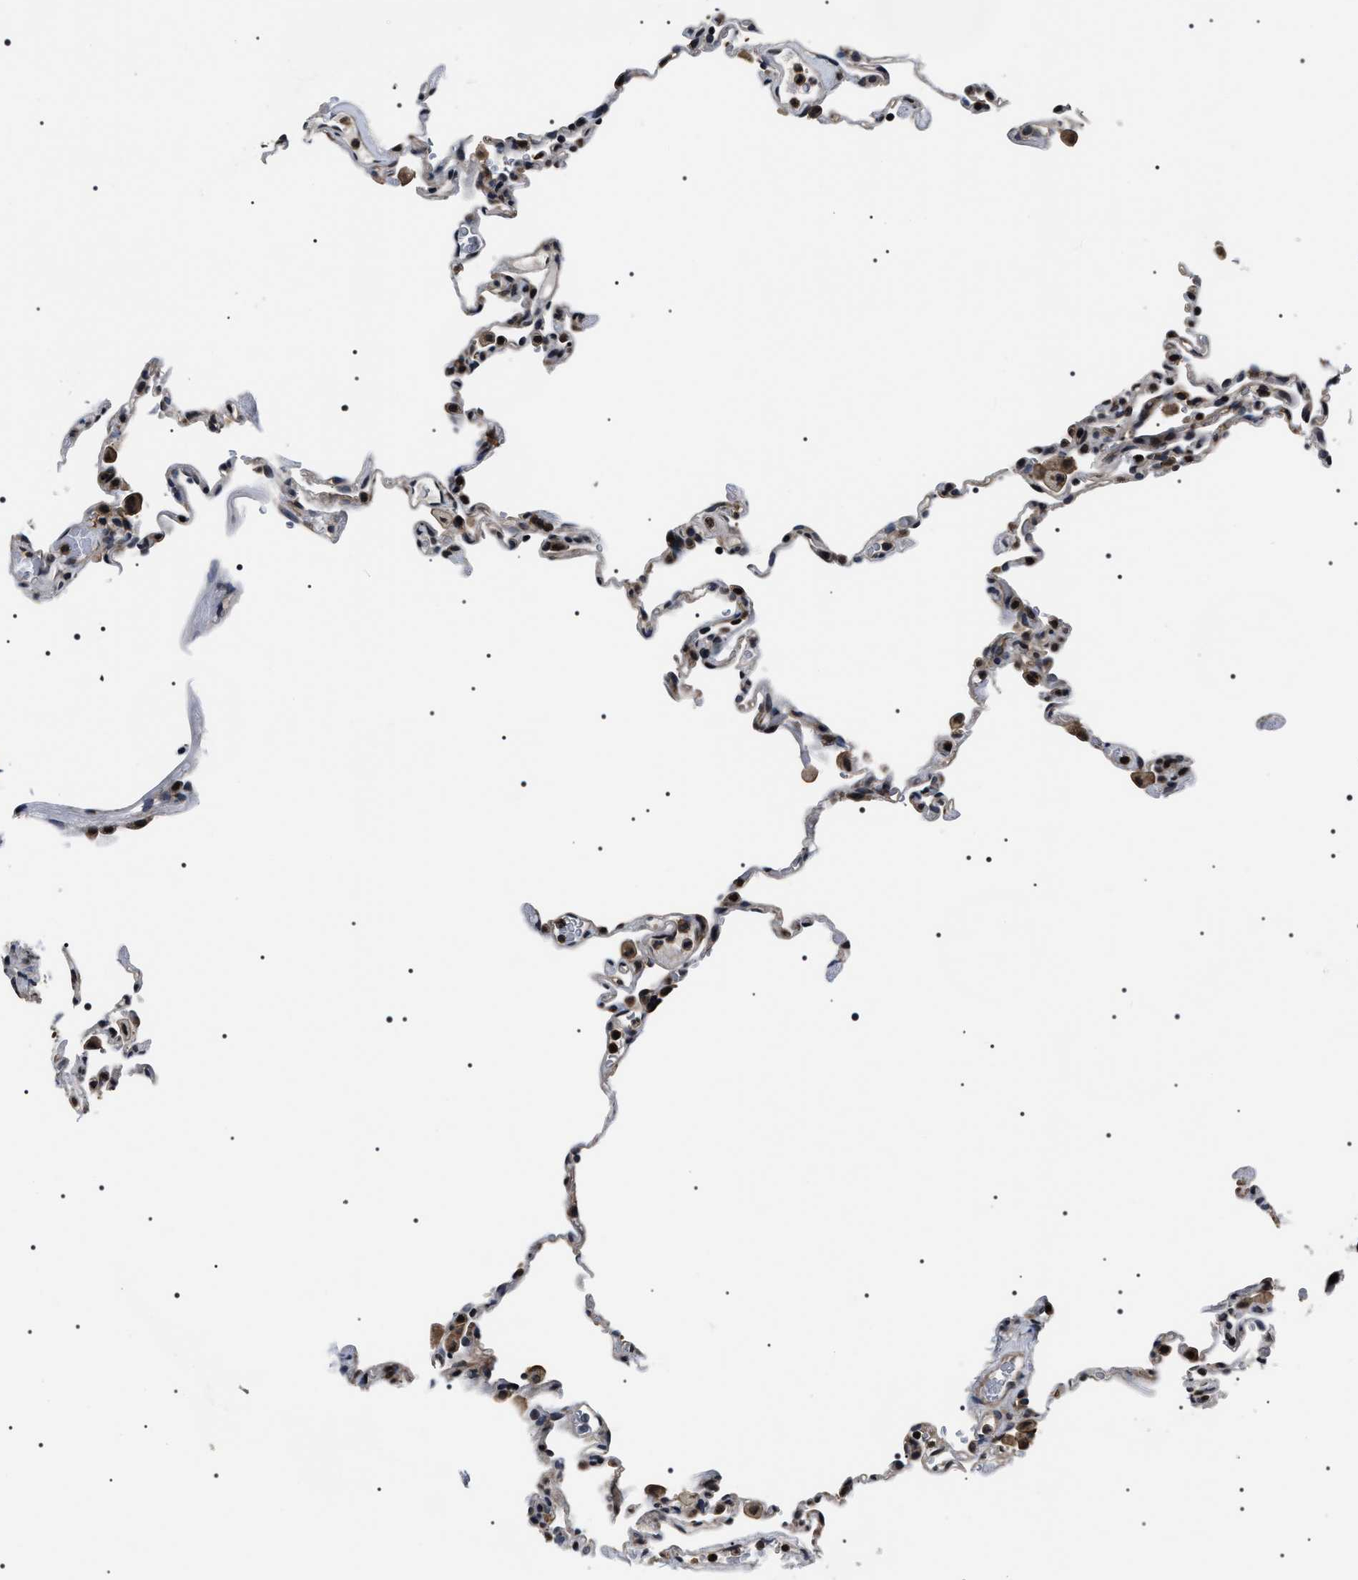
{"staining": {"intensity": "weak", "quantity": "<25%", "location": "nuclear"}, "tissue": "lung", "cell_type": "Alveolar cells", "image_type": "normal", "snomed": [{"axis": "morphology", "description": "Normal tissue, NOS"}, {"axis": "topography", "description": "Lung"}], "caption": "This is an IHC micrograph of normal lung. There is no positivity in alveolar cells.", "gene": "SIPA1", "patient": {"sex": "male", "age": 59}}